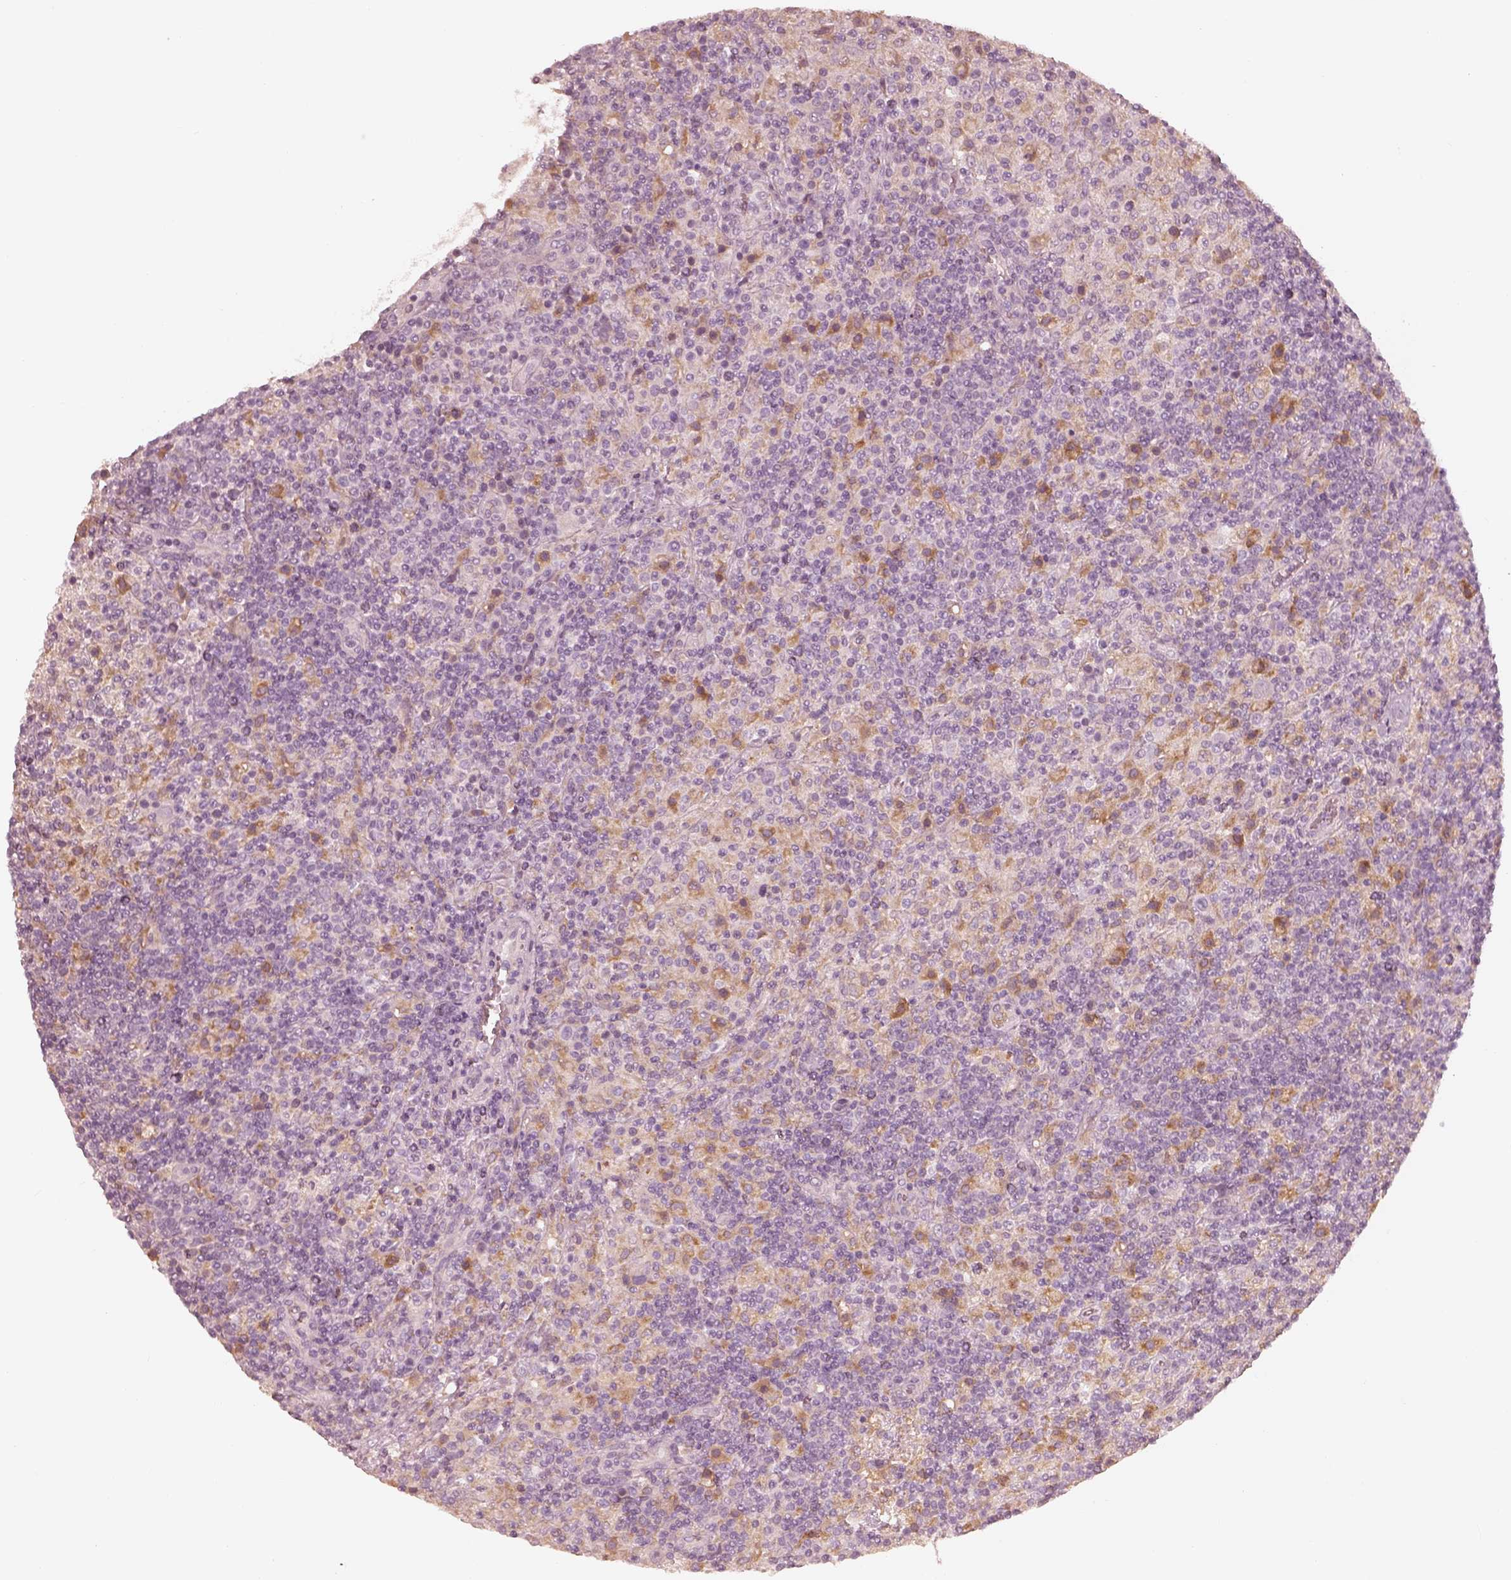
{"staining": {"intensity": "negative", "quantity": "none", "location": "none"}, "tissue": "lymphoma", "cell_type": "Tumor cells", "image_type": "cancer", "snomed": [{"axis": "morphology", "description": "Hodgkin's disease, NOS"}, {"axis": "topography", "description": "Lymph node"}], "caption": "Human Hodgkin's disease stained for a protein using immunohistochemistry displays no positivity in tumor cells.", "gene": "FMNL2", "patient": {"sex": "male", "age": 70}}